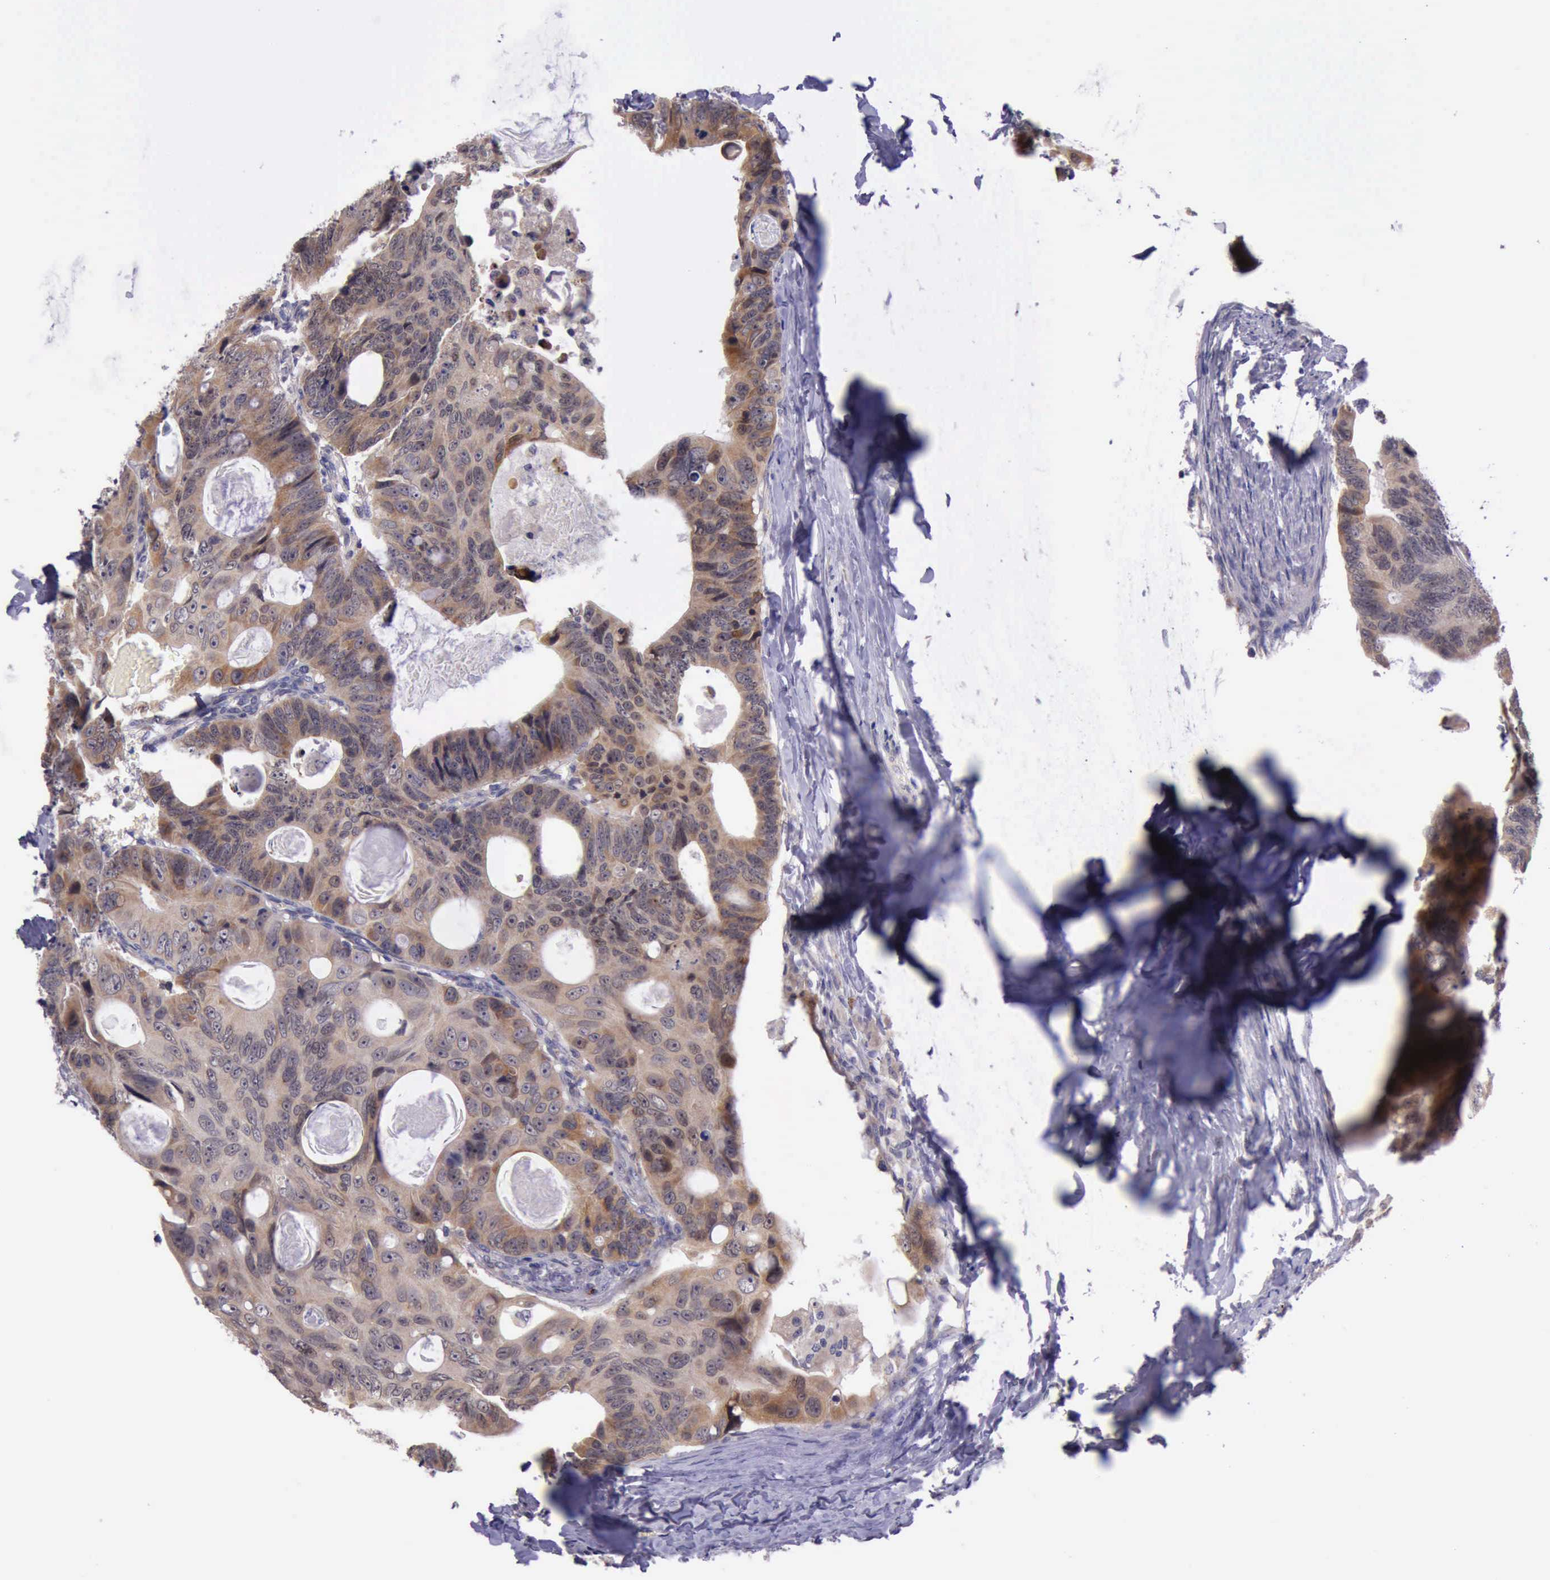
{"staining": {"intensity": "moderate", "quantity": ">75%", "location": "cytoplasmic/membranous"}, "tissue": "colorectal cancer", "cell_type": "Tumor cells", "image_type": "cancer", "snomed": [{"axis": "morphology", "description": "Adenocarcinoma, NOS"}, {"axis": "topography", "description": "Colon"}], "caption": "Colorectal cancer stained with DAB (3,3'-diaminobenzidine) immunohistochemistry reveals medium levels of moderate cytoplasmic/membranous staining in about >75% of tumor cells.", "gene": "PLEK2", "patient": {"sex": "female", "age": 55}}